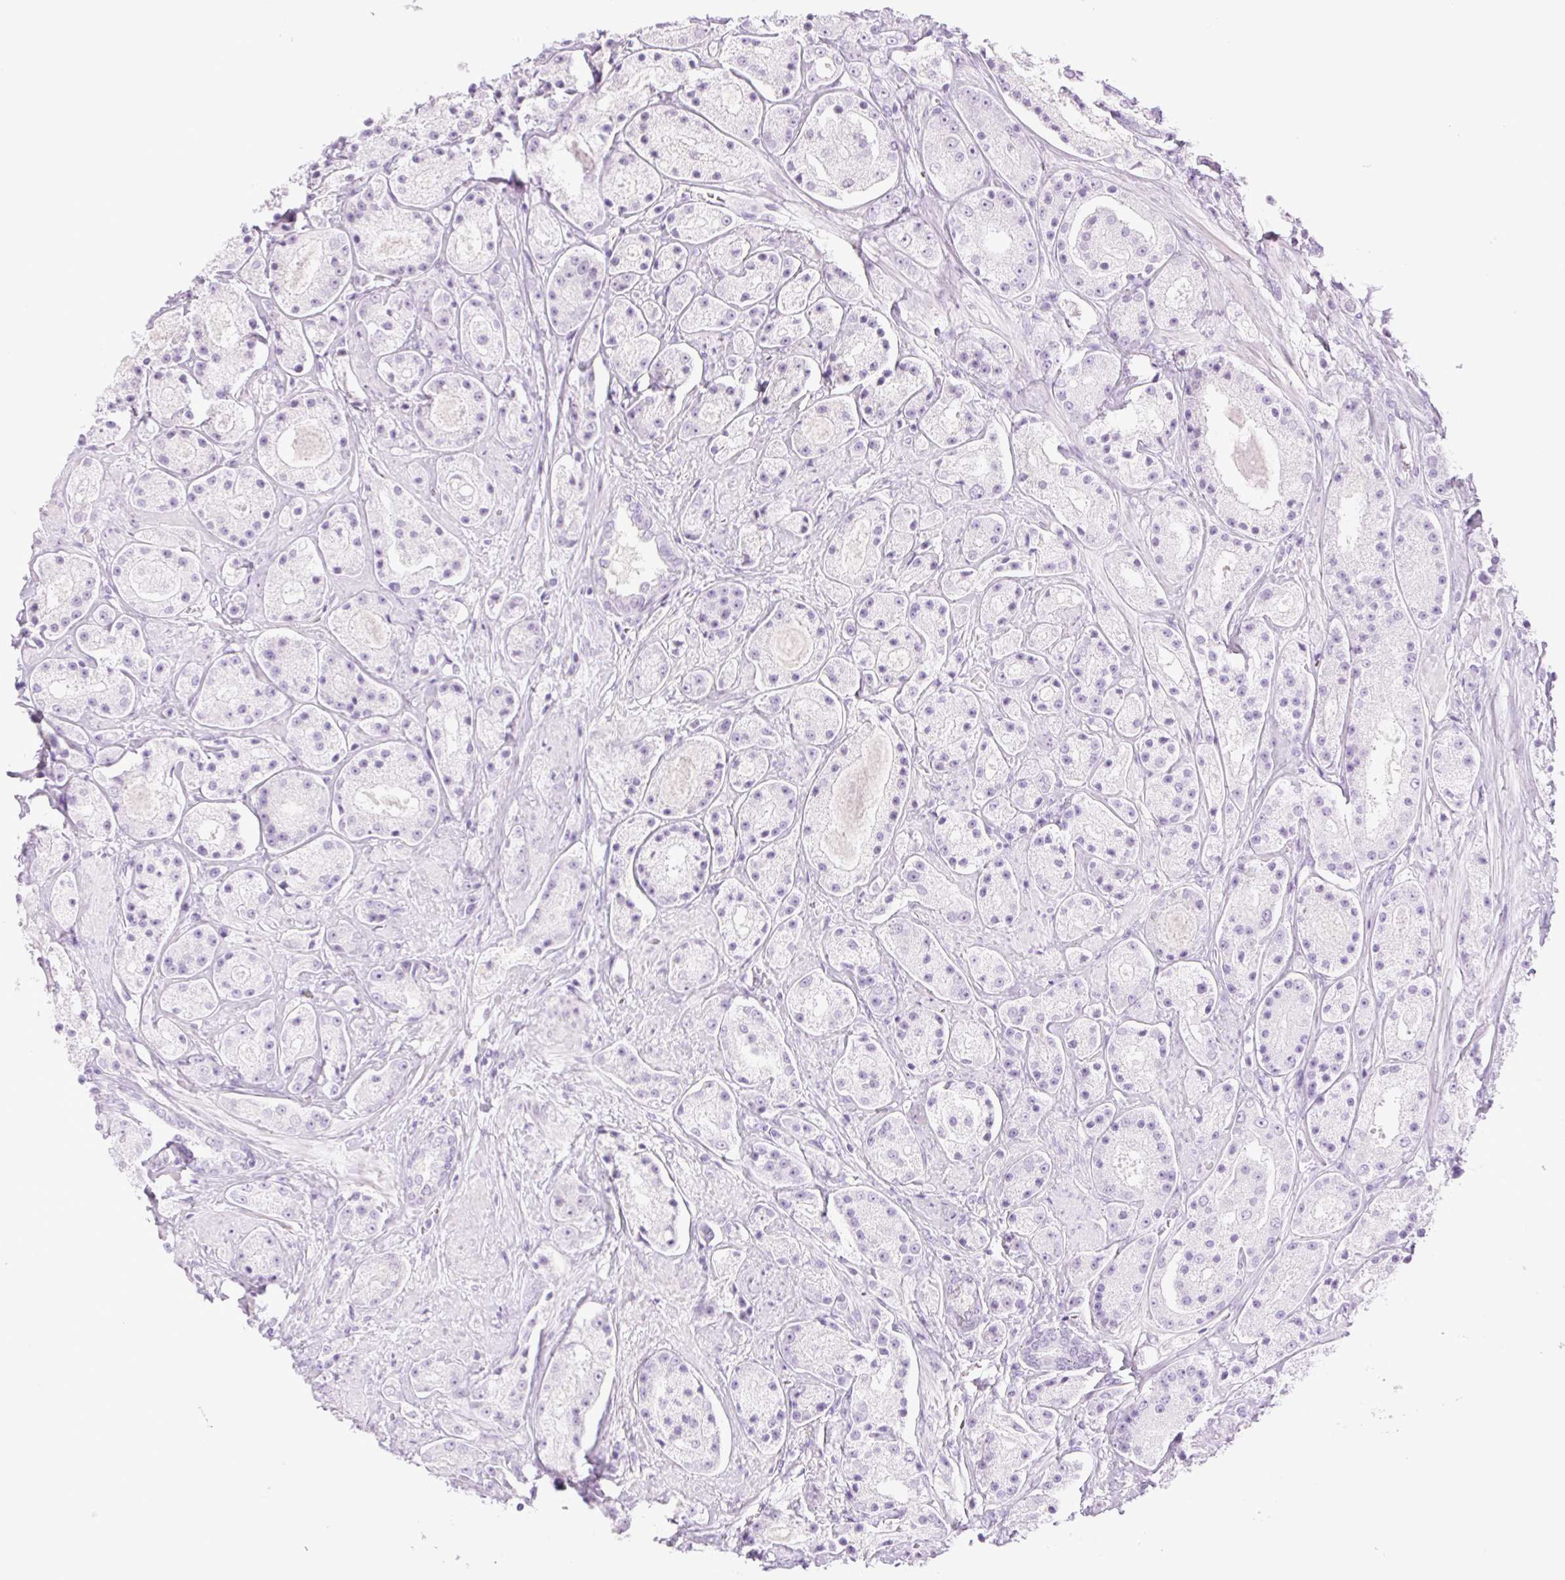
{"staining": {"intensity": "negative", "quantity": "none", "location": "none"}, "tissue": "prostate cancer", "cell_type": "Tumor cells", "image_type": "cancer", "snomed": [{"axis": "morphology", "description": "Adenocarcinoma, High grade"}, {"axis": "topography", "description": "Prostate"}], "caption": "Tumor cells are negative for protein expression in human prostate high-grade adenocarcinoma.", "gene": "TBX15", "patient": {"sex": "male", "age": 67}}